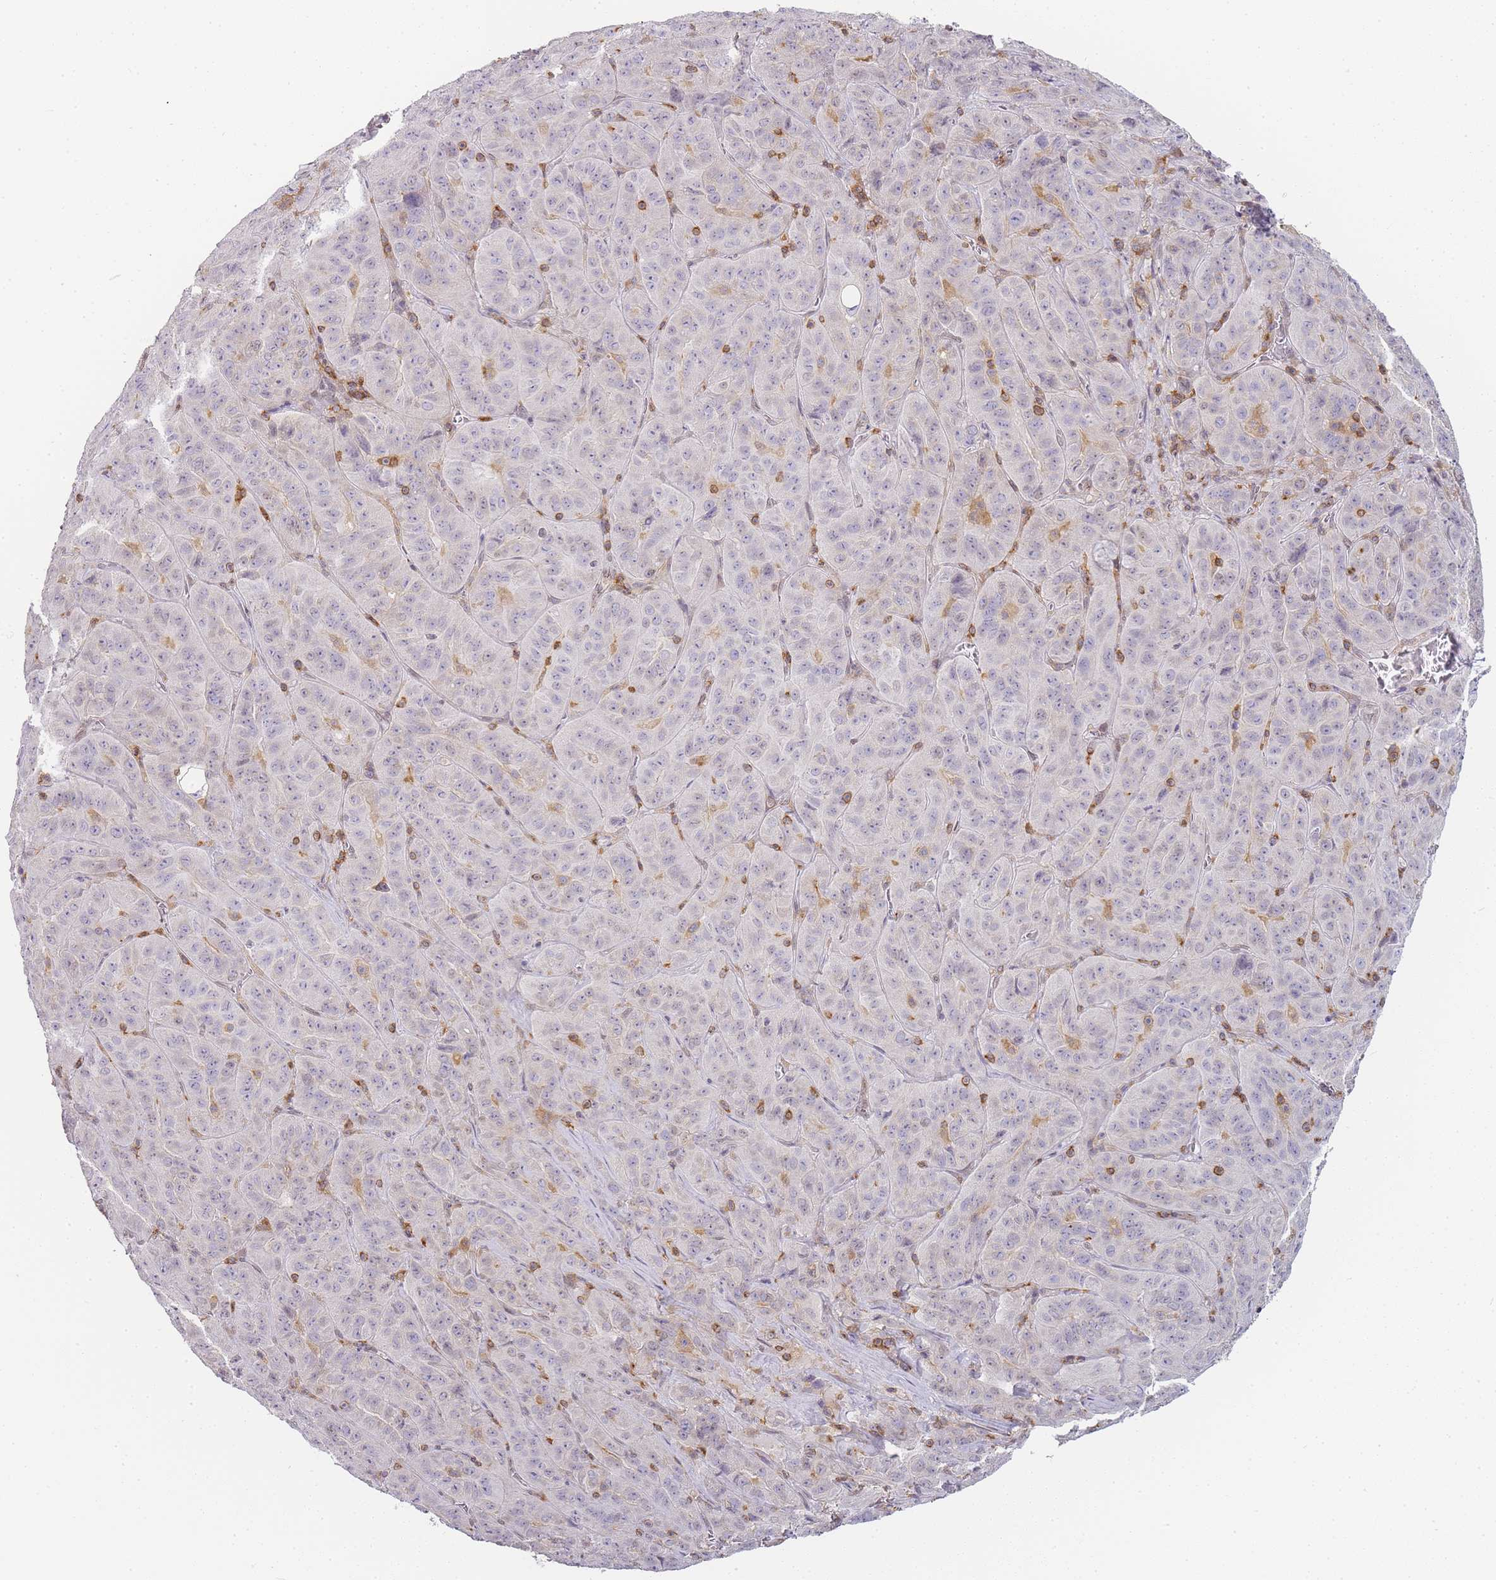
{"staining": {"intensity": "negative", "quantity": "none", "location": "none"}, "tissue": "pancreatic cancer", "cell_type": "Tumor cells", "image_type": "cancer", "snomed": [{"axis": "morphology", "description": "Adenocarcinoma, NOS"}, {"axis": "topography", "description": "Pancreas"}], "caption": "This is an immunohistochemistry photomicrograph of adenocarcinoma (pancreatic). There is no staining in tumor cells.", "gene": "JAKMIP1", "patient": {"sex": "male", "age": 63}}